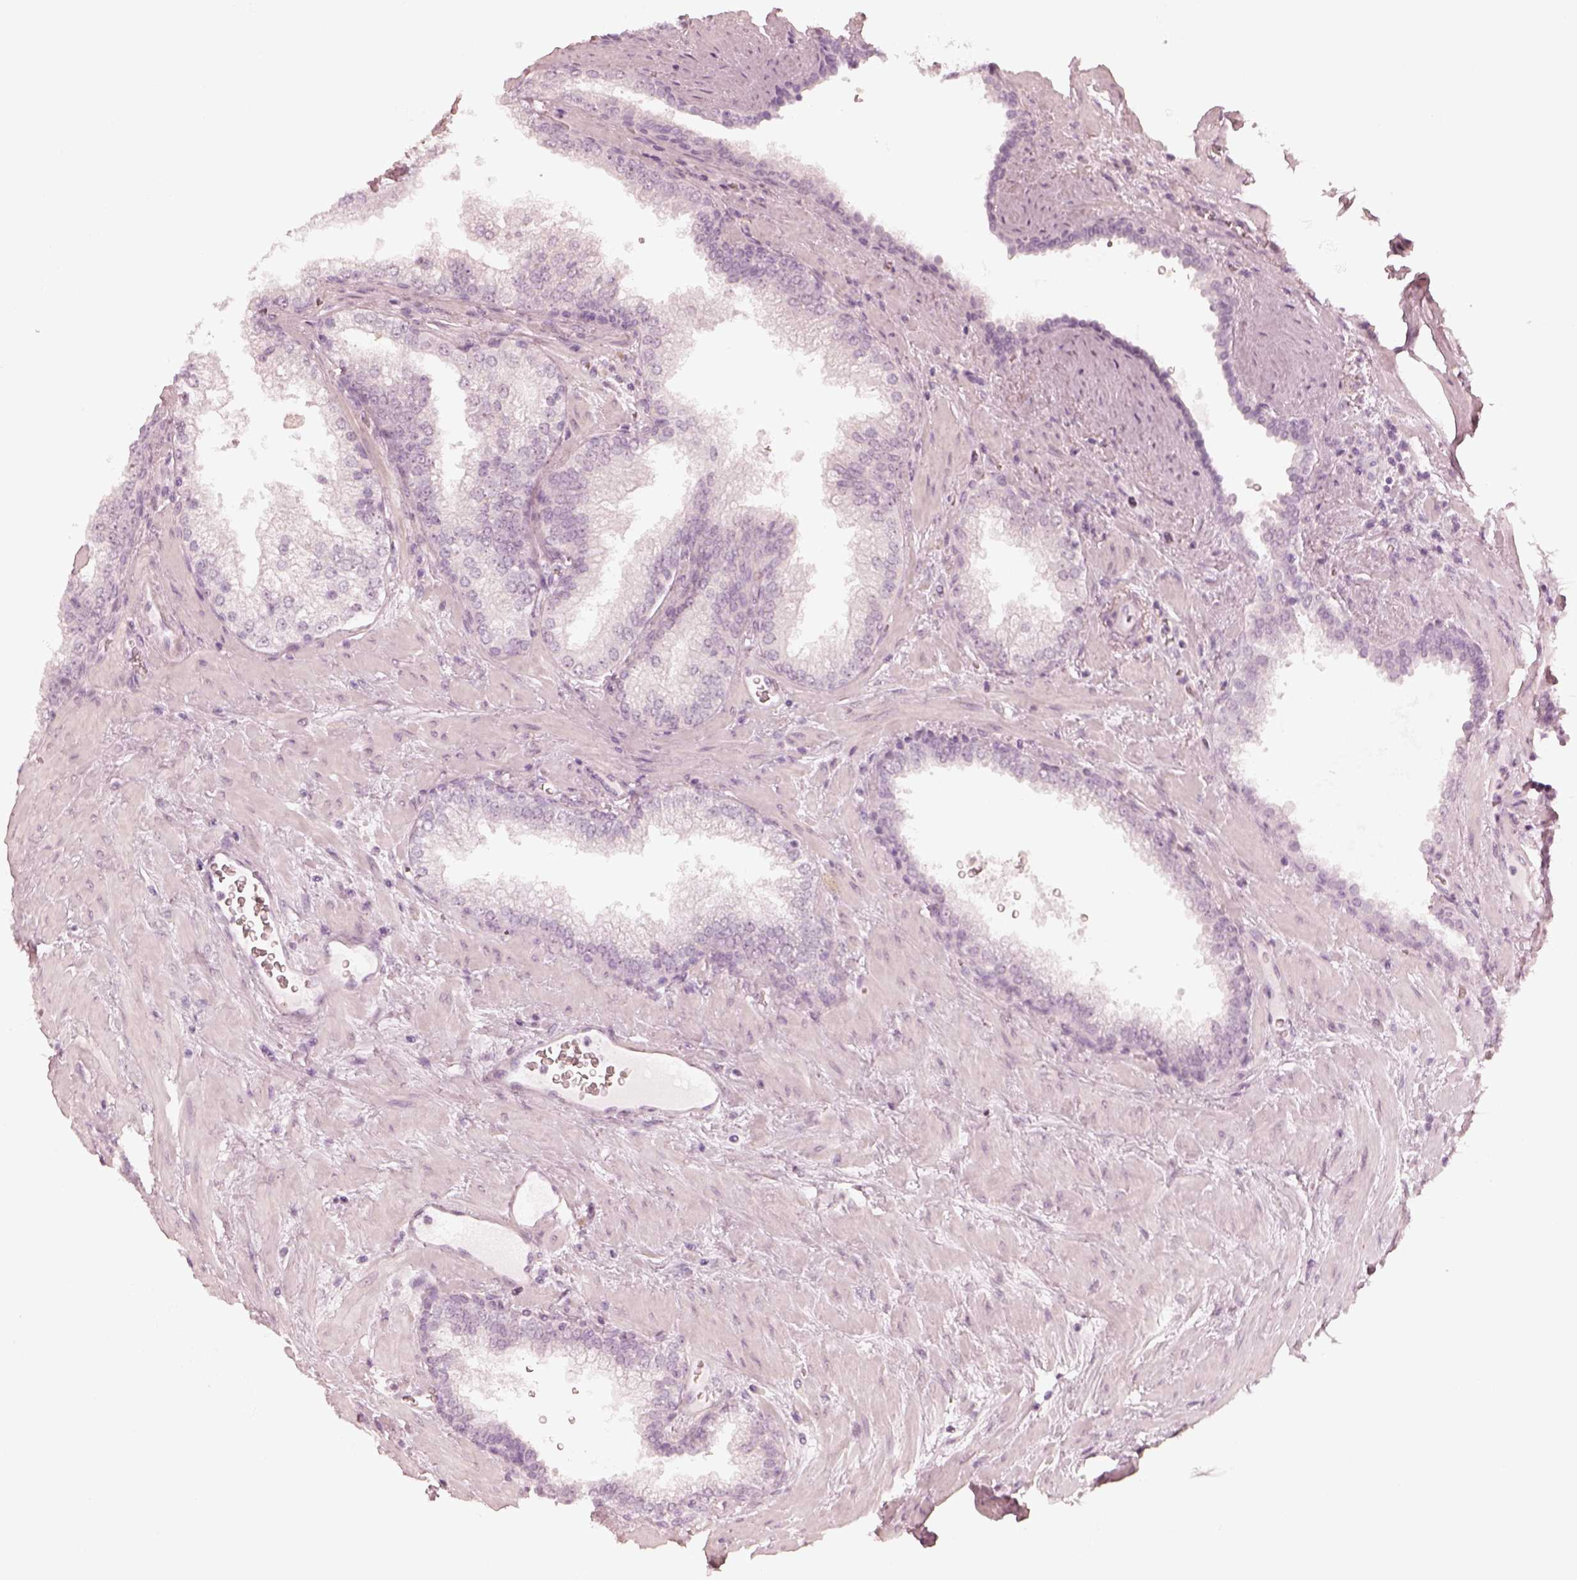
{"staining": {"intensity": "negative", "quantity": "none", "location": "none"}, "tissue": "prostate cancer", "cell_type": "Tumor cells", "image_type": "cancer", "snomed": [{"axis": "morphology", "description": "Adenocarcinoma, NOS"}, {"axis": "topography", "description": "Prostate"}], "caption": "An image of human adenocarcinoma (prostate) is negative for staining in tumor cells. (DAB (3,3'-diaminobenzidine) immunohistochemistry (IHC) visualized using brightfield microscopy, high magnification).", "gene": "CALR3", "patient": {"sex": "male", "age": 67}}